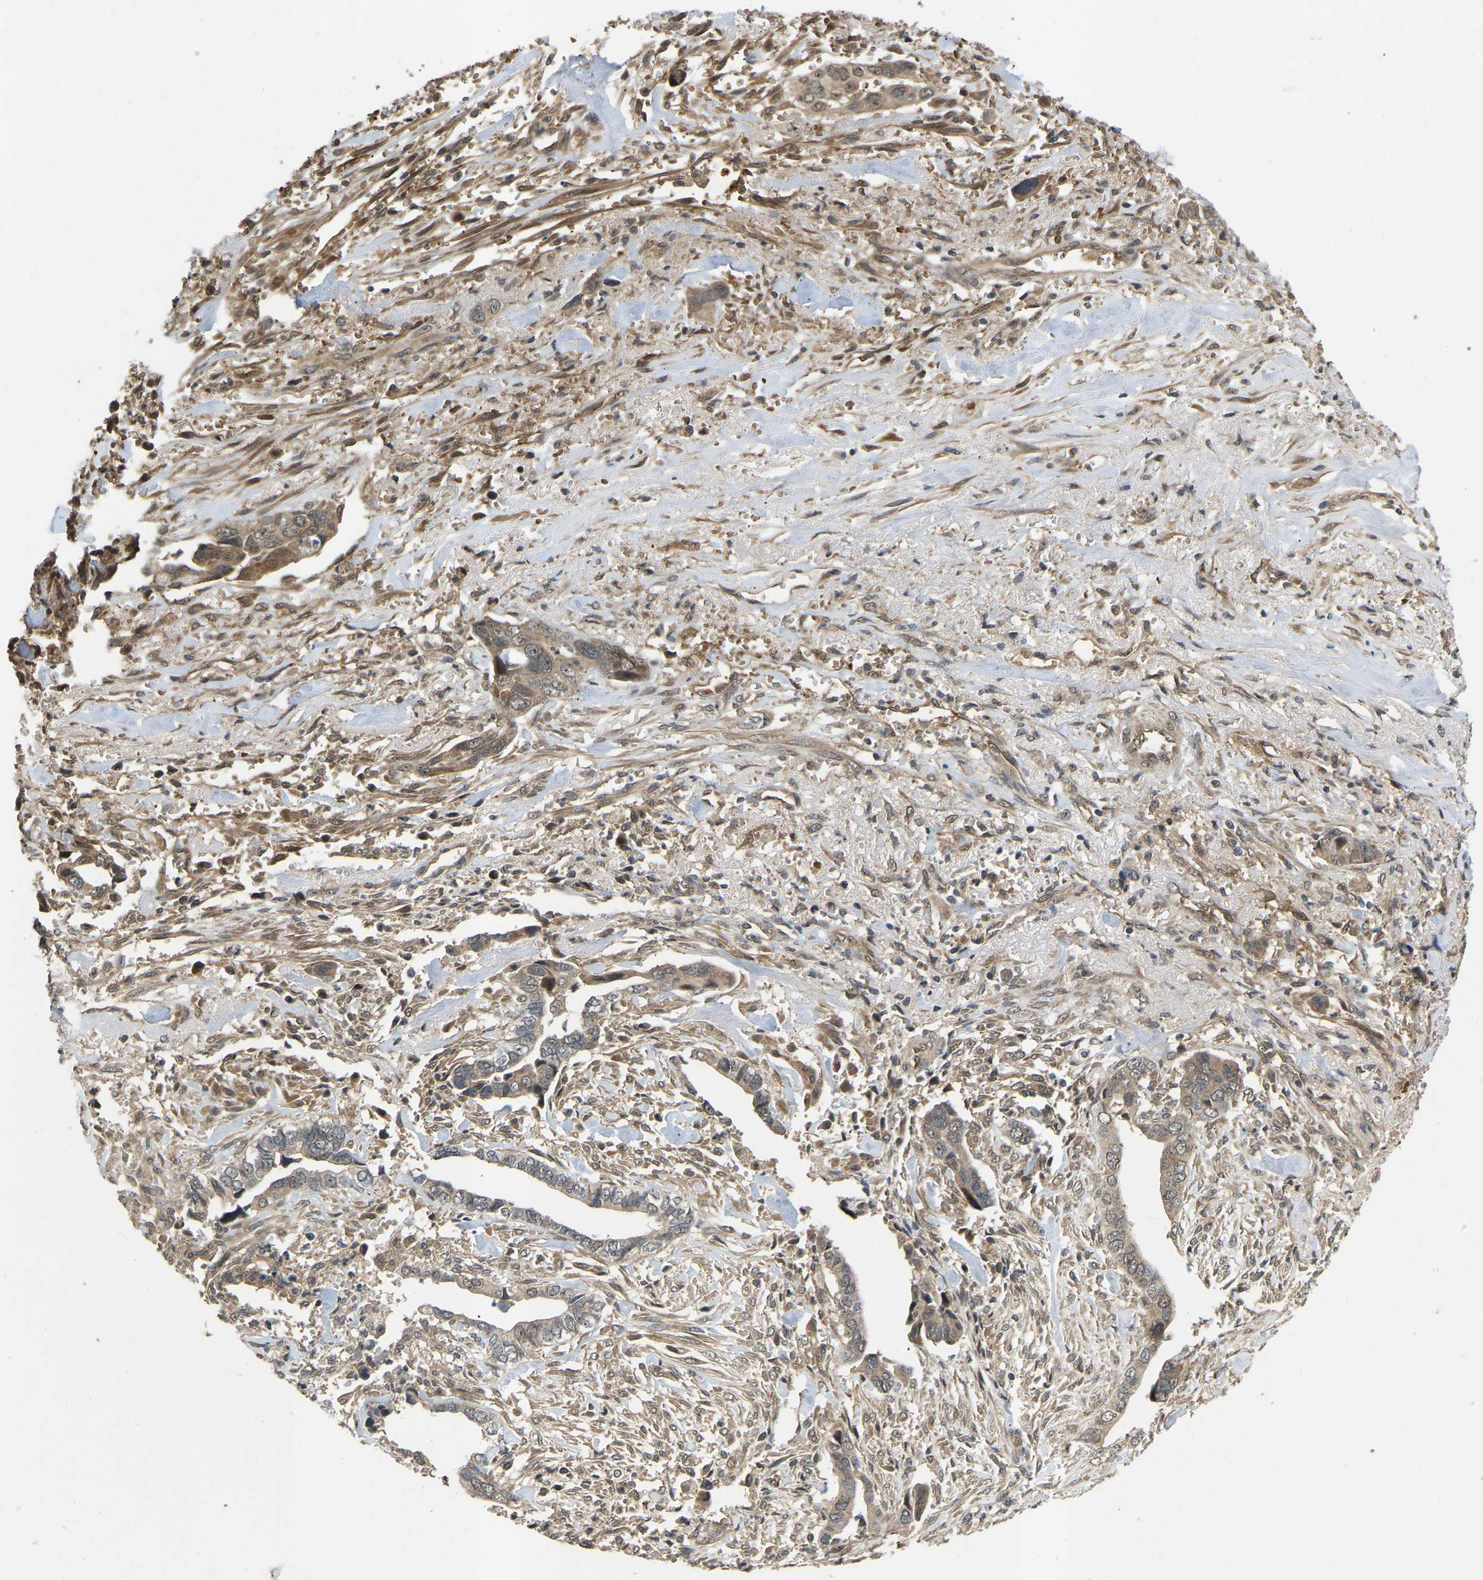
{"staining": {"intensity": "weak", "quantity": ">75%", "location": "cytoplasmic/membranous,nuclear"}, "tissue": "liver cancer", "cell_type": "Tumor cells", "image_type": "cancer", "snomed": [{"axis": "morphology", "description": "Cholangiocarcinoma"}, {"axis": "topography", "description": "Liver"}], "caption": "This is a photomicrograph of immunohistochemistry staining of liver cholangiocarcinoma, which shows weak expression in the cytoplasmic/membranous and nuclear of tumor cells.", "gene": "LIMK2", "patient": {"sex": "female", "age": 79}}